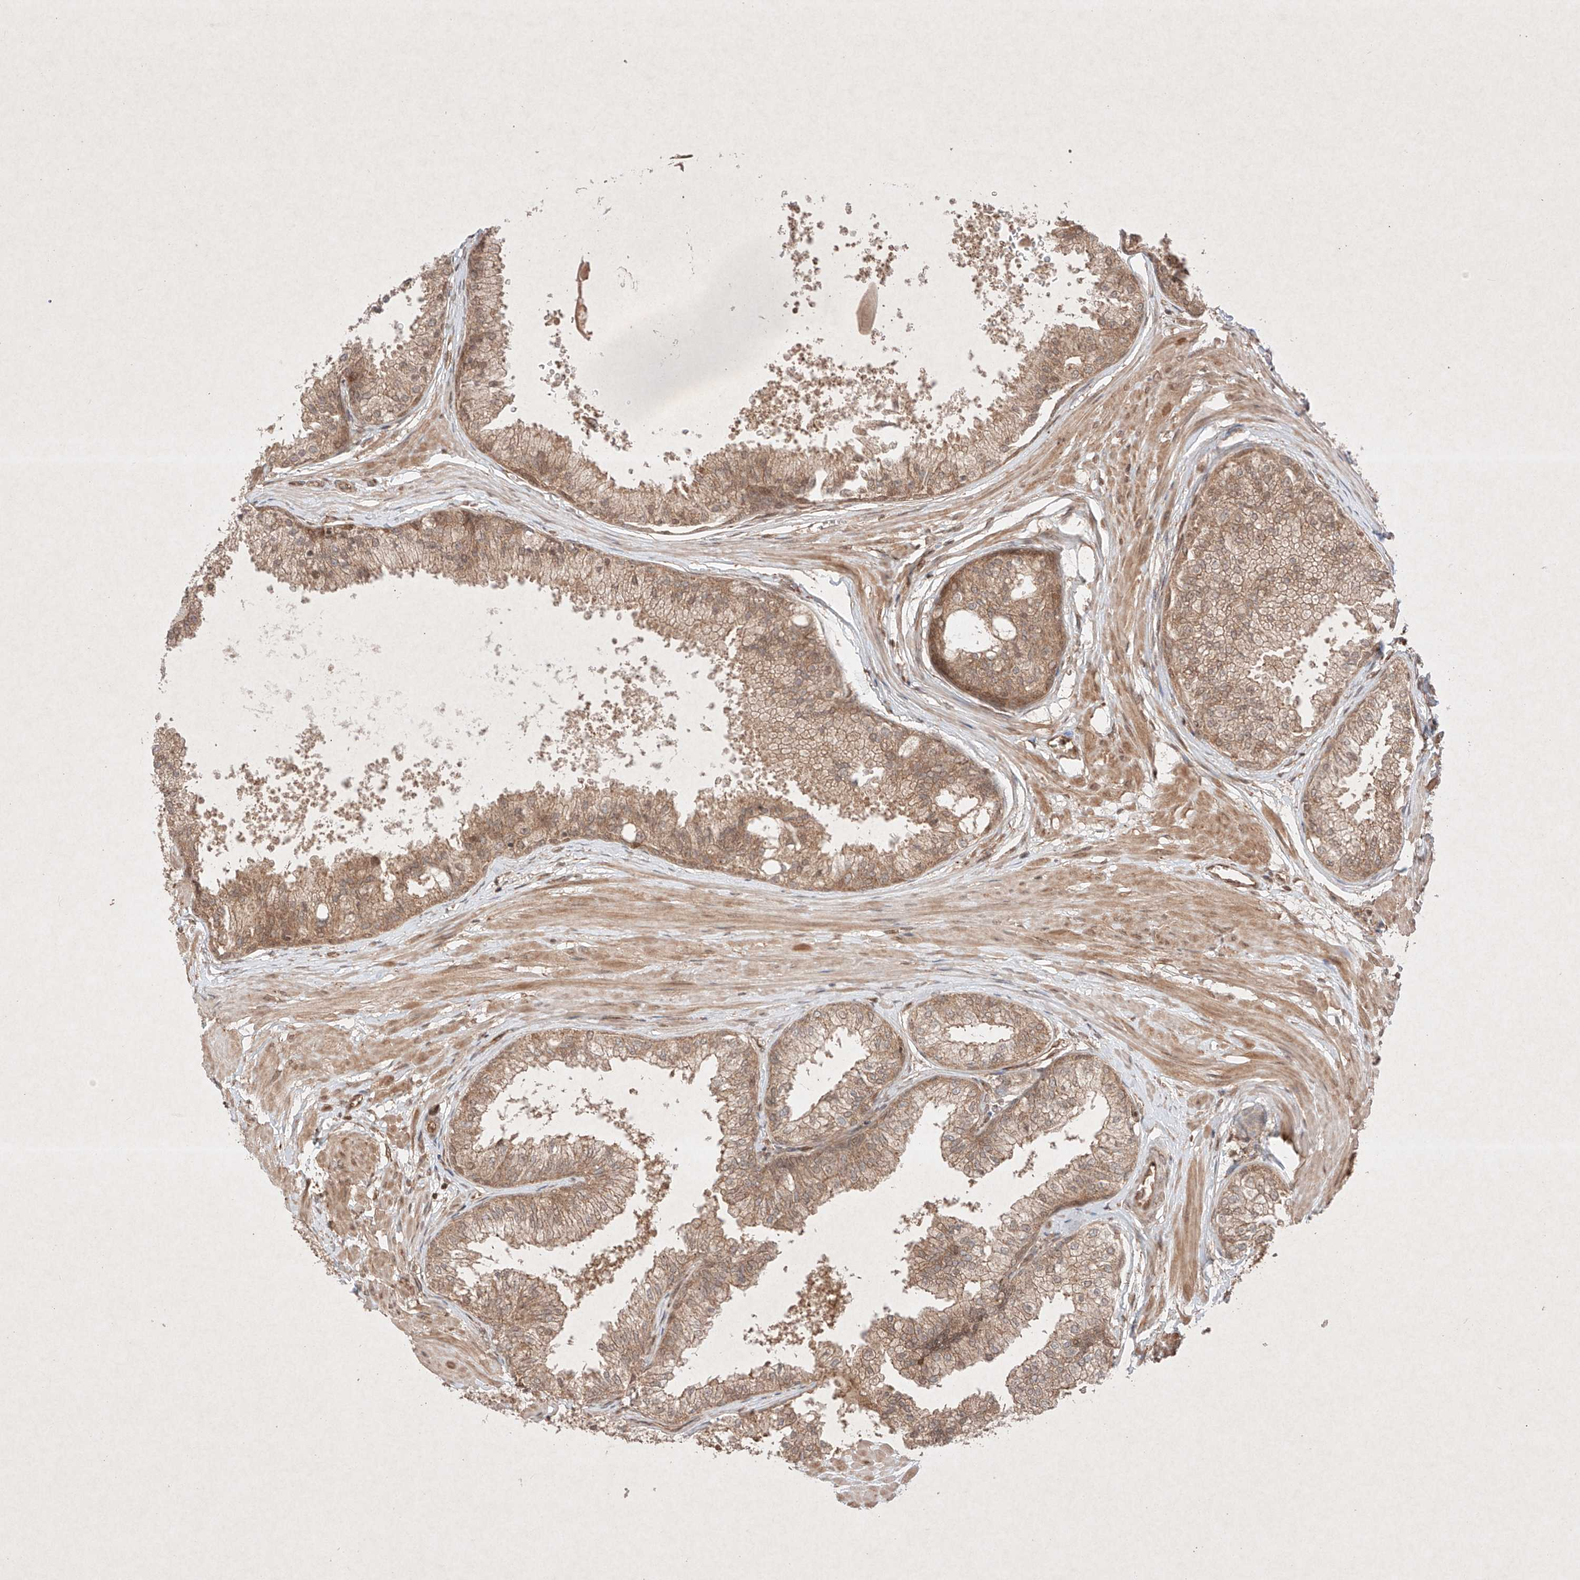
{"staining": {"intensity": "moderate", "quantity": ">75%", "location": "cytoplasmic/membranous,nuclear"}, "tissue": "prostate", "cell_type": "Glandular cells", "image_type": "normal", "snomed": [{"axis": "morphology", "description": "Normal tissue, NOS"}, {"axis": "topography", "description": "Prostate"}], "caption": "A medium amount of moderate cytoplasmic/membranous,nuclear expression is present in about >75% of glandular cells in unremarkable prostate. (IHC, brightfield microscopy, high magnification).", "gene": "RNF31", "patient": {"sex": "male", "age": 48}}